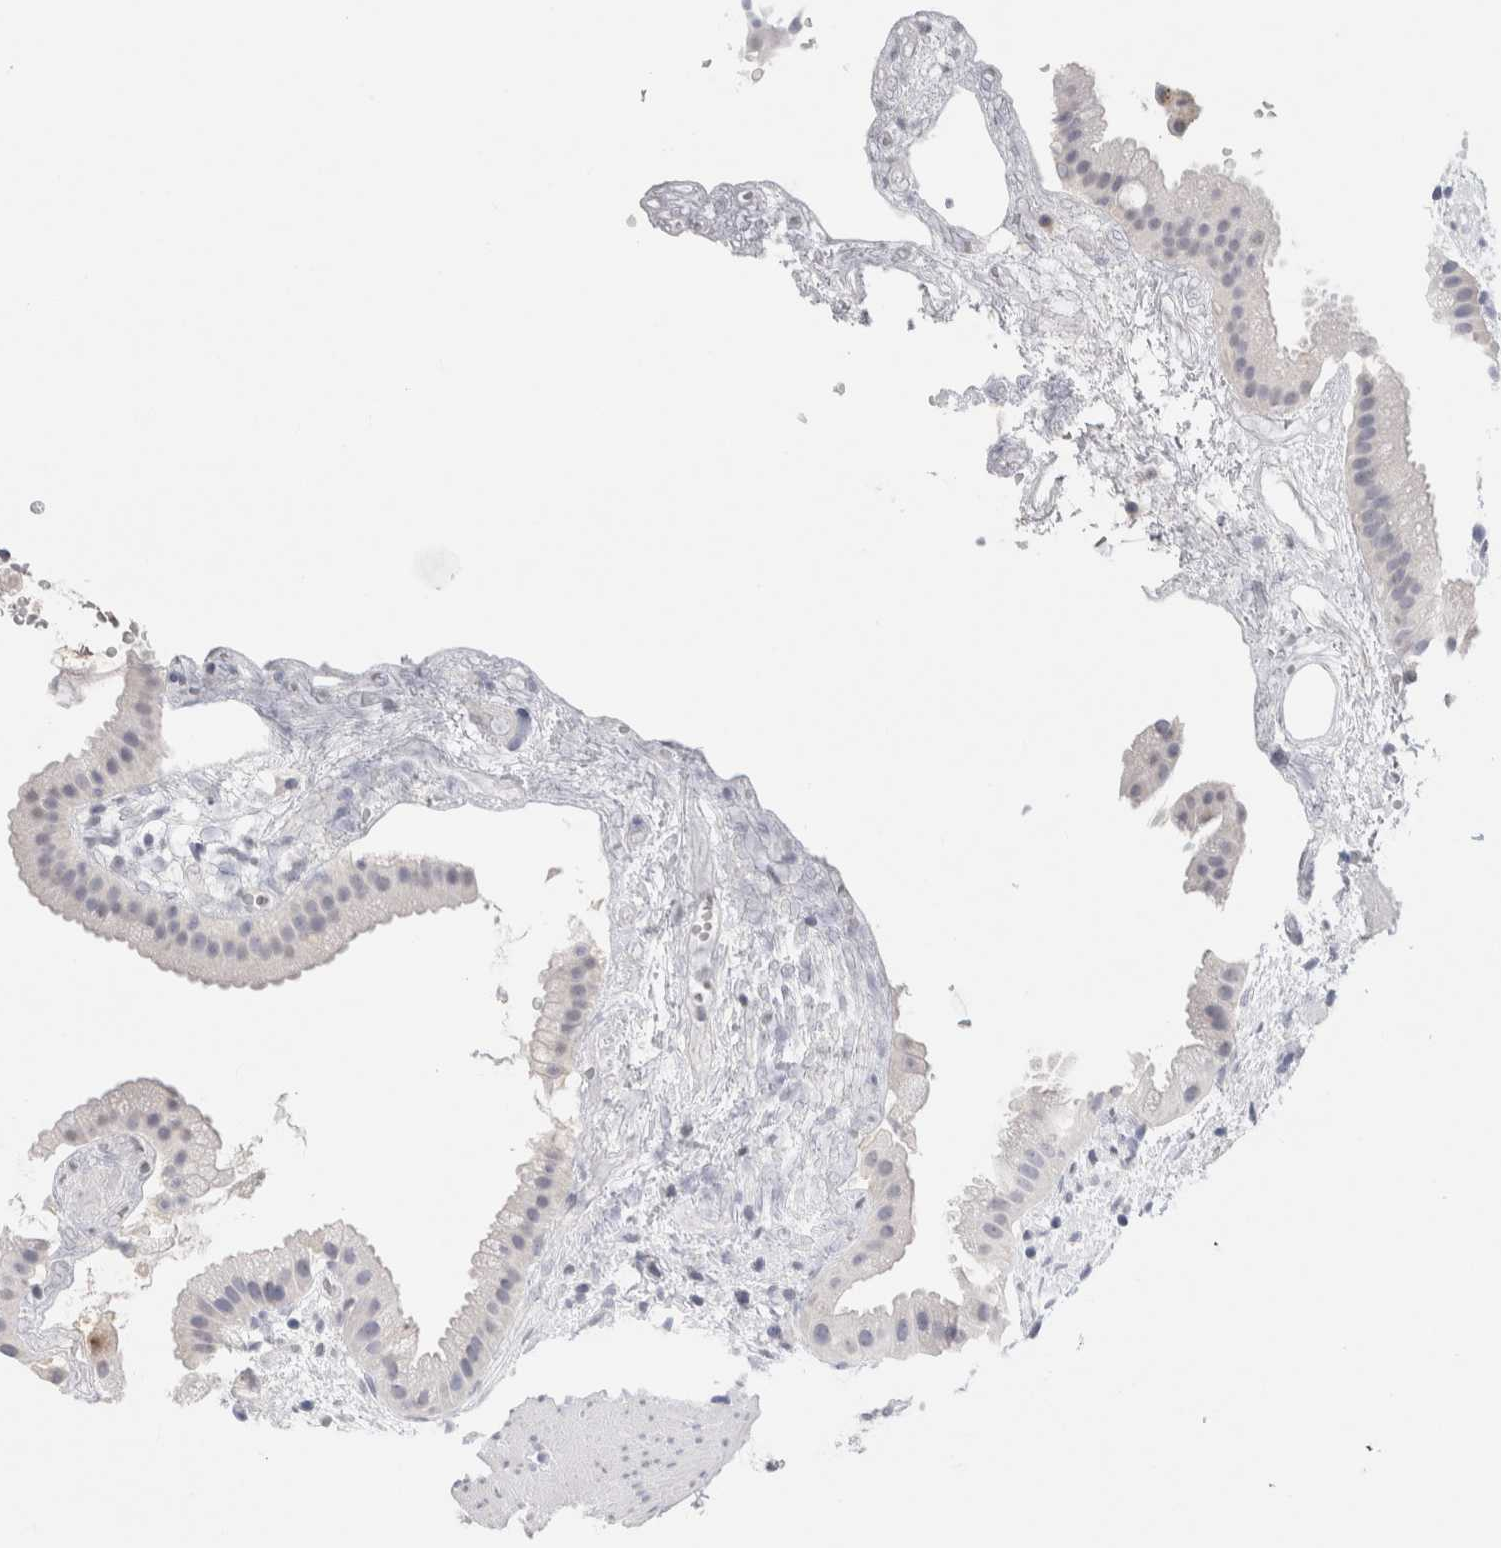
{"staining": {"intensity": "negative", "quantity": "none", "location": "none"}, "tissue": "gallbladder", "cell_type": "Glandular cells", "image_type": "normal", "snomed": [{"axis": "morphology", "description": "Normal tissue, NOS"}, {"axis": "topography", "description": "Gallbladder"}], "caption": "IHC micrograph of benign gallbladder: gallbladder stained with DAB reveals no significant protein positivity in glandular cells.", "gene": "LAMP3", "patient": {"sex": "female", "age": 64}}